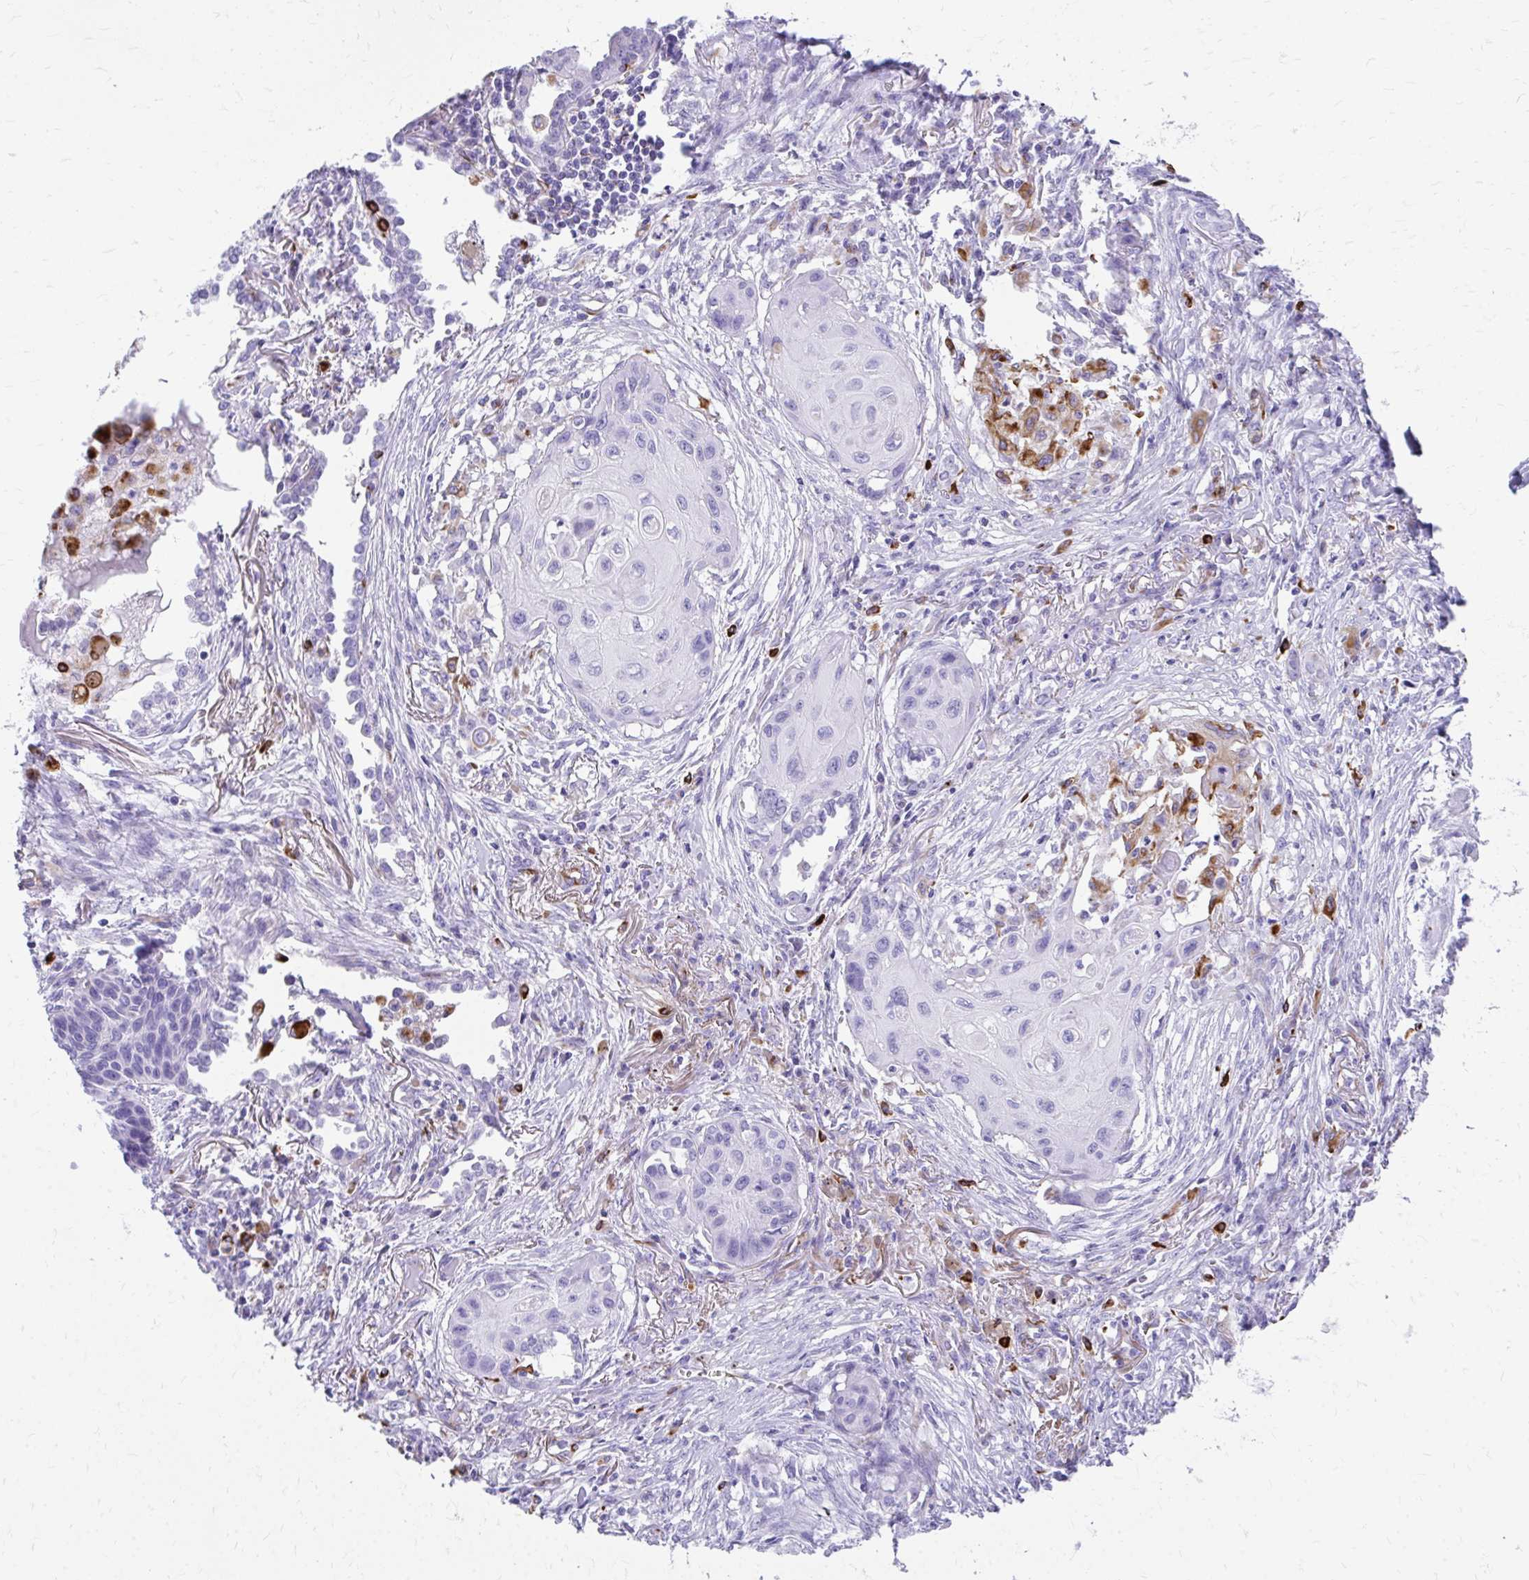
{"staining": {"intensity": "negative", "quantity": "none", "location": "none"}, "tissue": "lung cancer", "cell_type": "Tumor cells", "image_type": "cancer", "snomed": [{"axis": "morphology", "description": "Squamous cell carcinoma, NOS"}, {"axis": "topography", "description": "Lung"}], "caption": "IHC image of neoplastic tissue: lung cancer (squamous cell carcinoma) stained with DAB demonstrates no significant protein staining in tumor cells.", "gene": "ZNF699", "patient": {"sex": "male", "age": 71}}